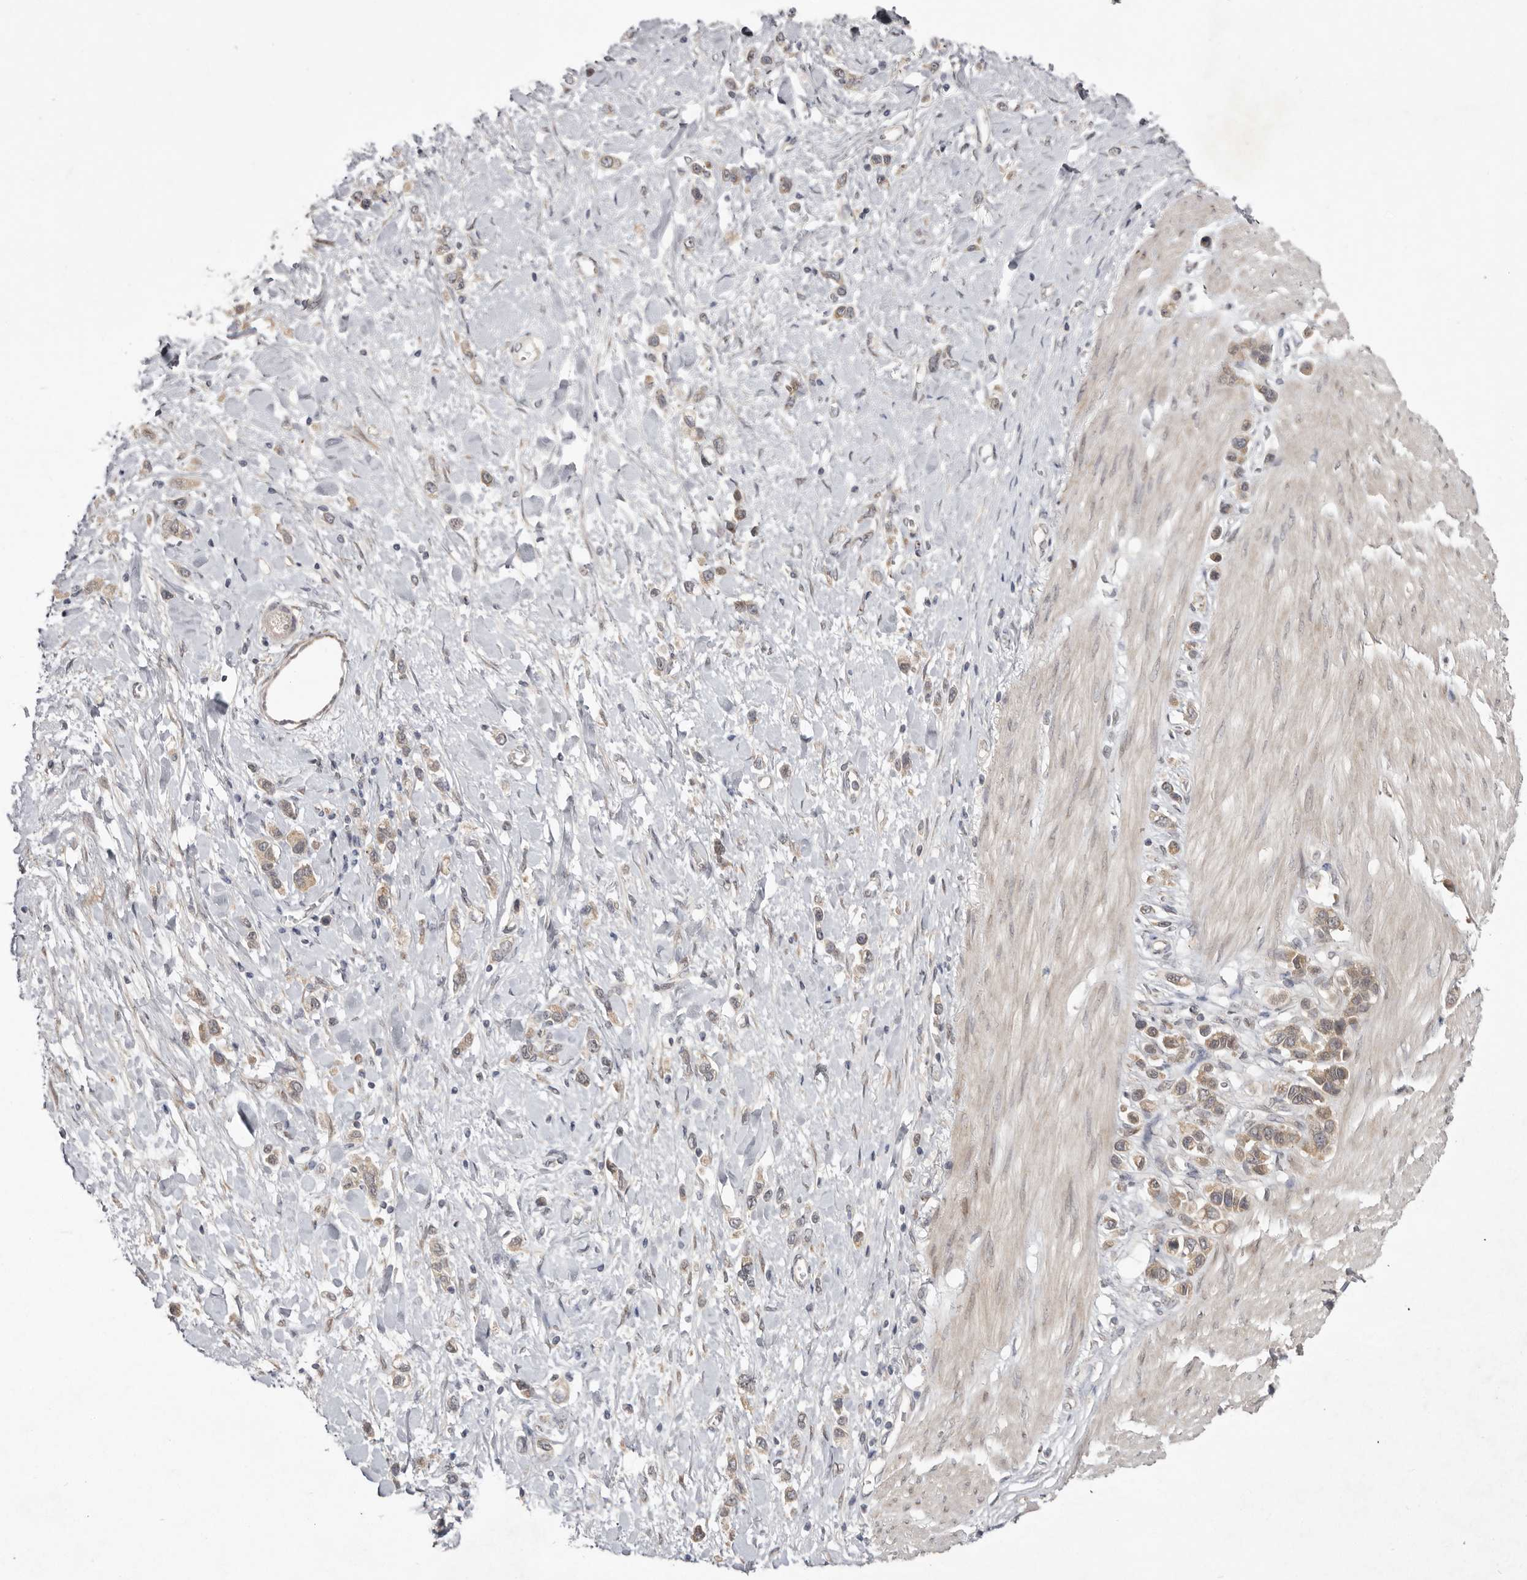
{"staining": {"intensity": "weak", "quantity": ">75%", "location": "cytoplasmic/membranous"}, "tissue": "stomach cancer", "cell_type": "Tumor cells", "image_type": "cancer", "snomed": [{"axis": "morphology", "description": "Adenocarcinoma, NOS"}, {"axis": "topography", "description": "Stomach"}], "caption": "Protein expression analysis of stomach cancer (adenocarcinoma) displays weak cytoplasmic/membranous expression in approximately >75% of tumor cells. The staining was performed using DAB (3,3'-diaminobenzidine) to visualize the protein expression in brown, while the nuclei were stained in blue with hematoxylin (Magnification: 20x).", "gene": "NSUN4", "patient": {"sex": "female", "age": 65}}